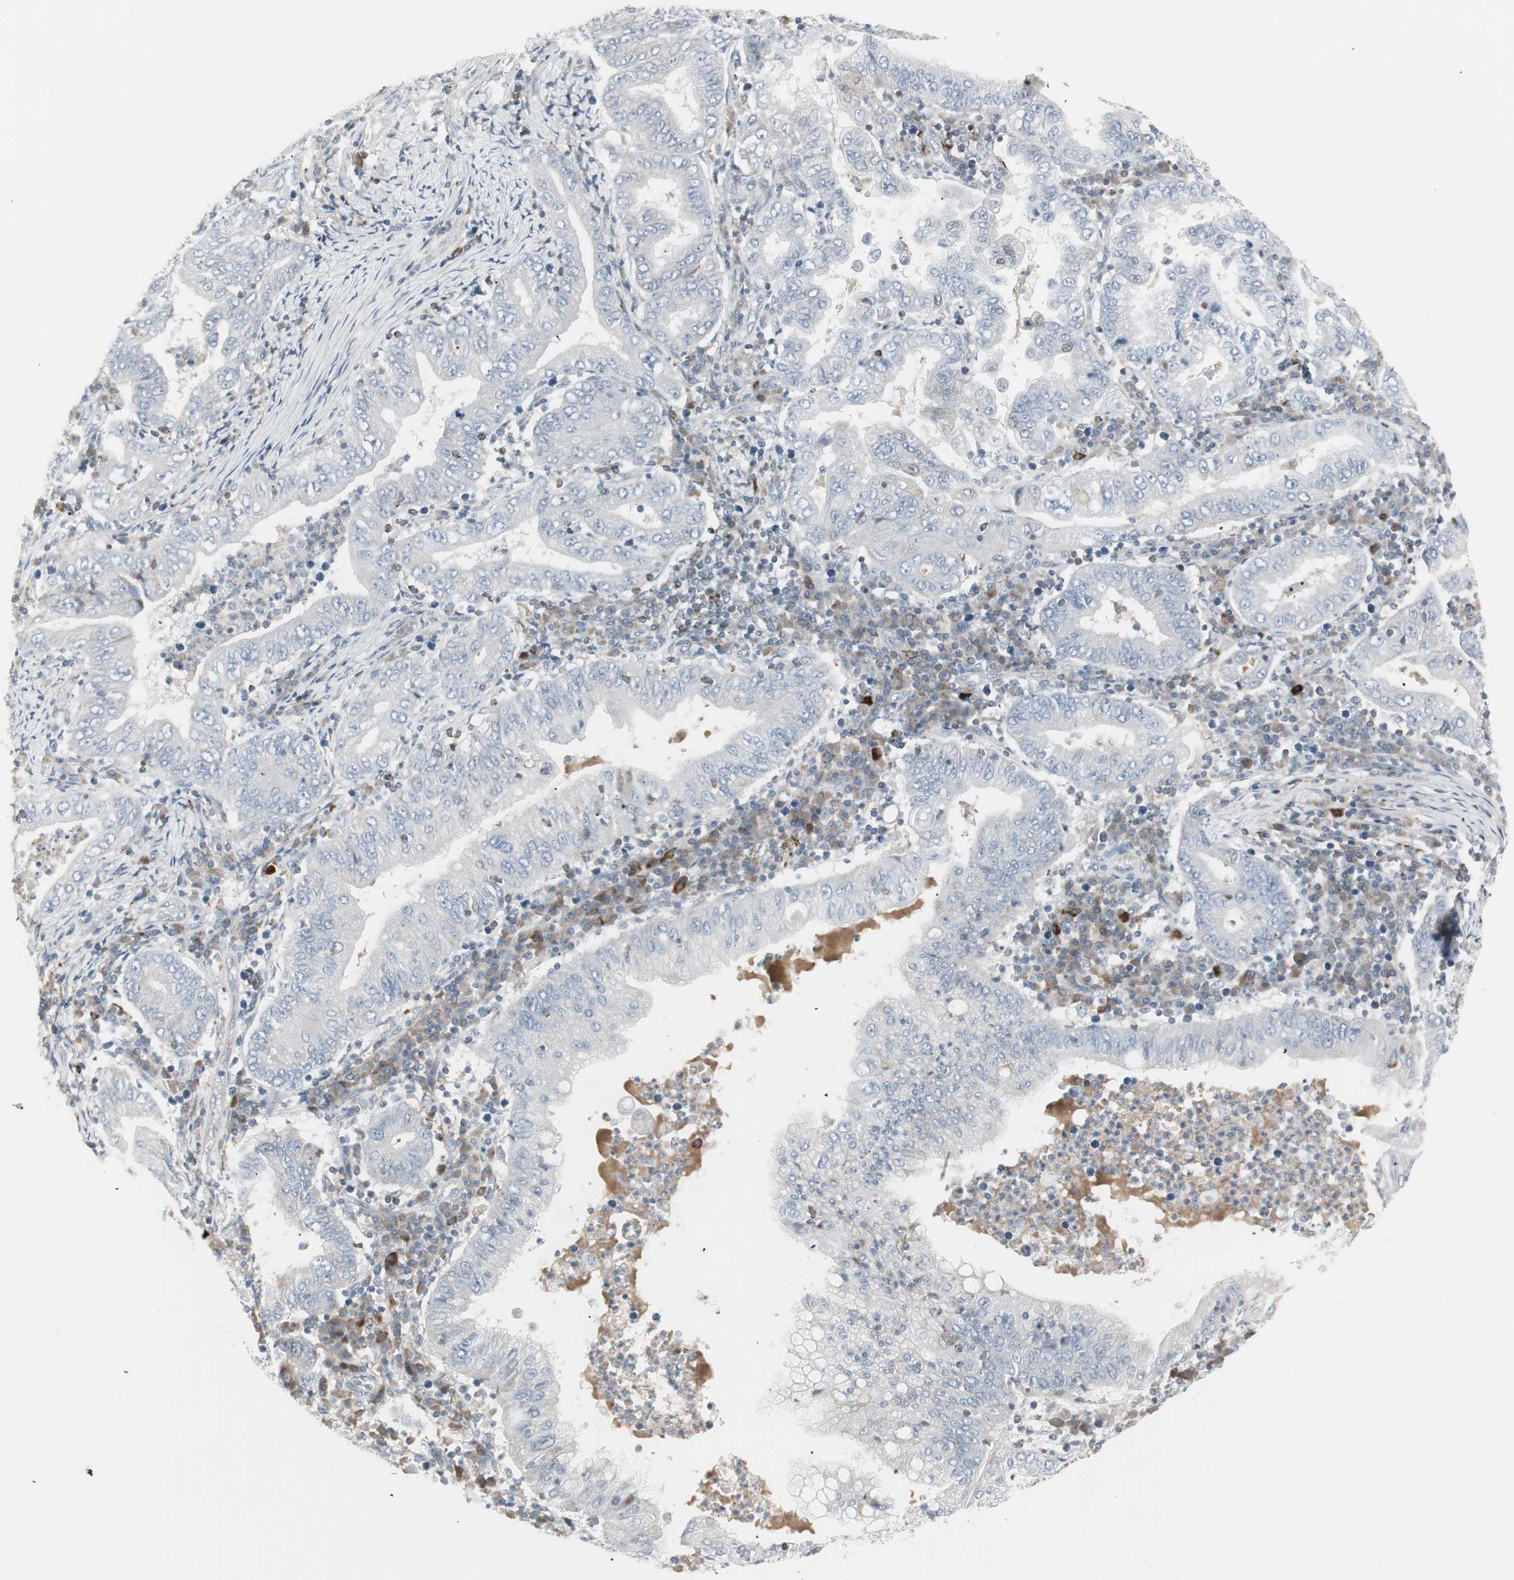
{"staining": {"intensity": "negative", "quantity": "none", "location": "none"}, "tissue": "stomach cancer", "cell_type": "Tumor cells", "image_type": "cancer", "snomed": [{"axis": "morphology", "description": "Normal tissue, NOS"}, {"axis": "morphology", "description": "Adenocarcinoma, NOS"}, {"axis": "topography", "description": "Esophagus"}, {"axis": "topography", "description": "Stomach, upper"}, {"axis": "topography", "description": "Peripheral nerve tissue"}], "caption": "The immunohistochemistry image has no significant expression in tumor cells of stomach adenocarcinoma tissue.", "gene": "MAP4K4", "patient": {"sex": "male", "age": 62}}